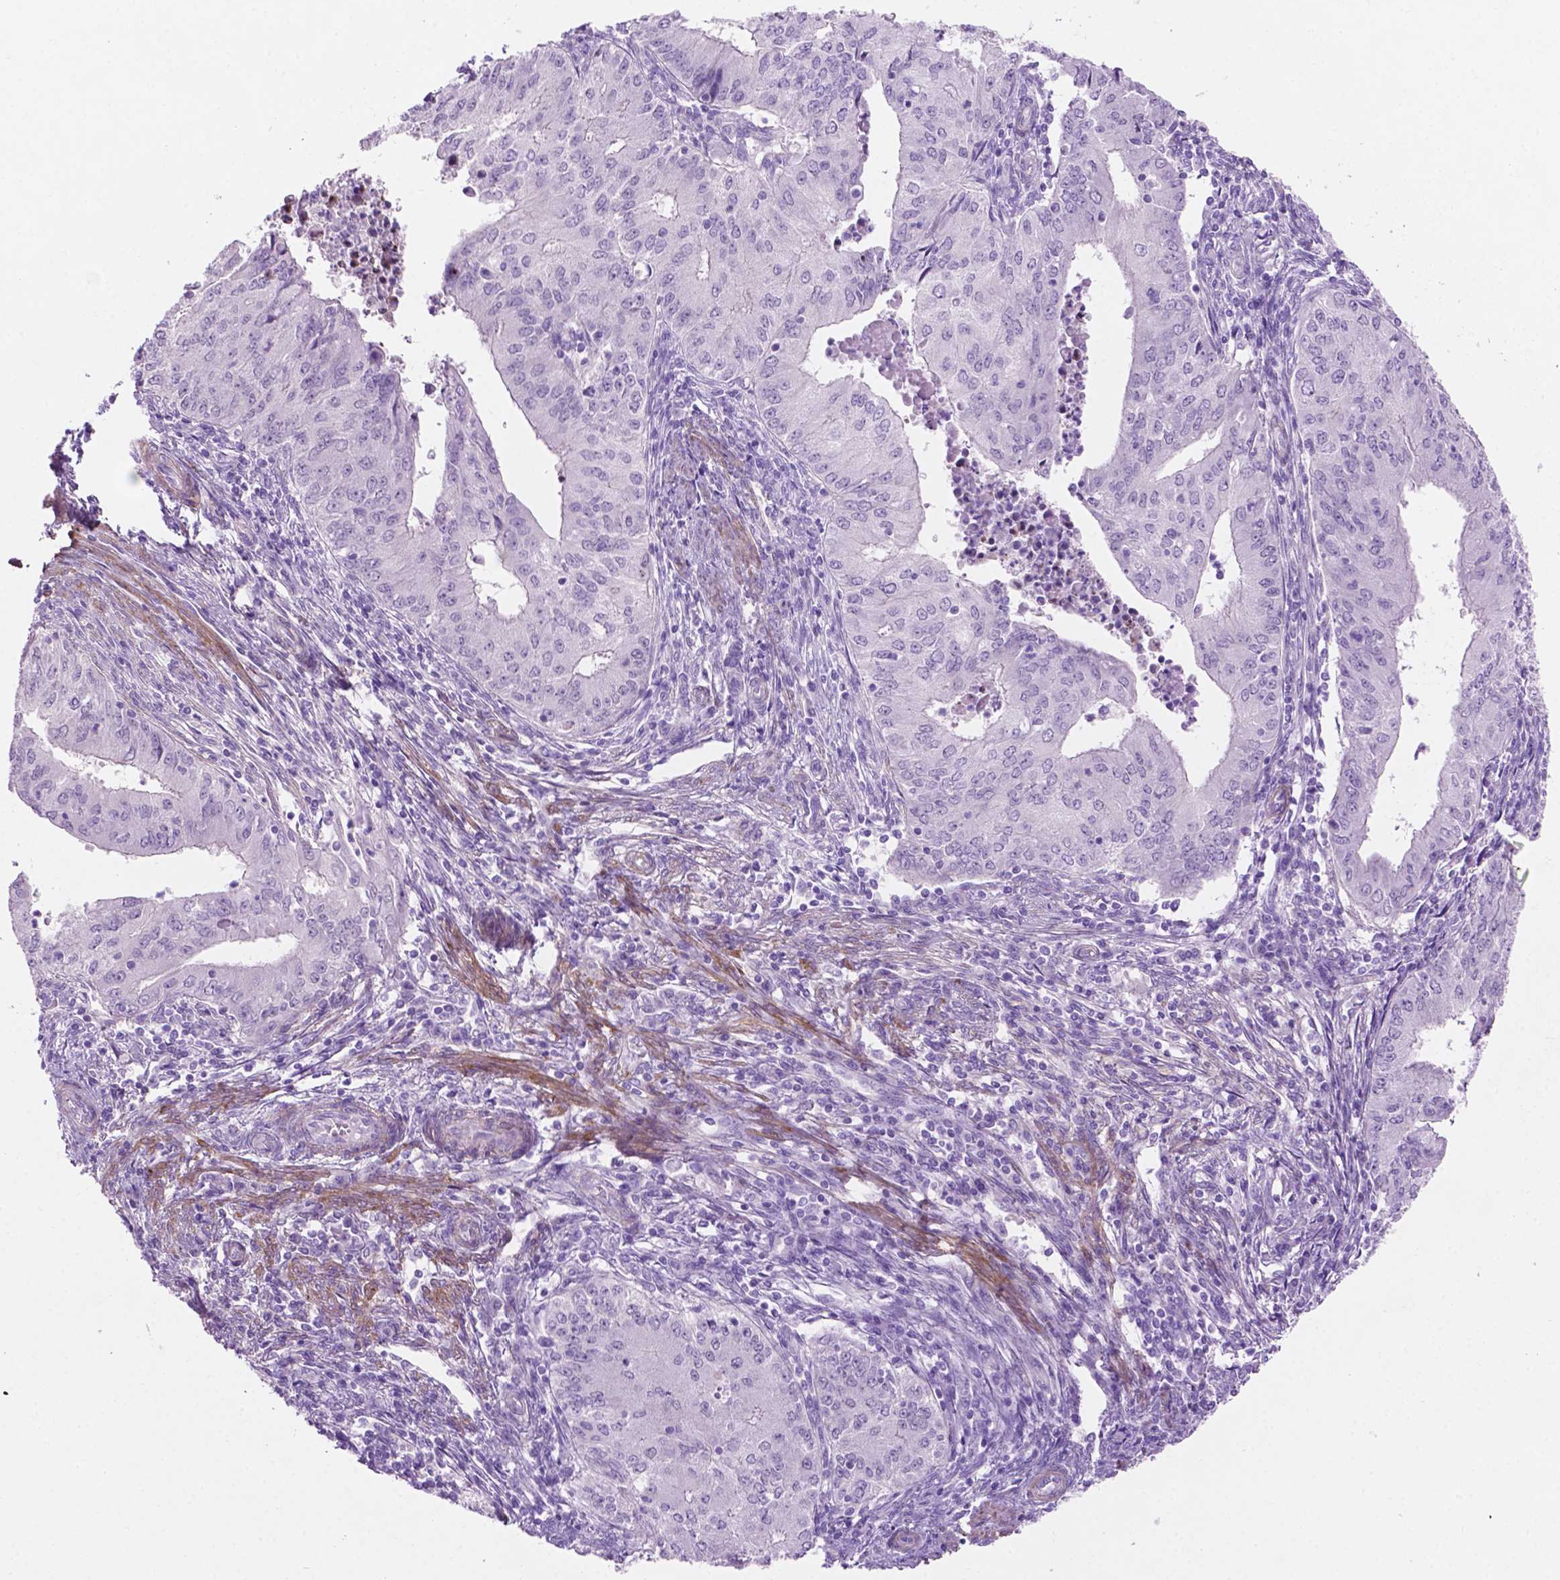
{"staining": {"intensity": "negative", "quantity": "none", "location": "none"}, "tissue": "endometrial cancer", "cell_type": "Tumor cells", "image_type": "cancer", "snomed": [{"axis": "morphology", "description": "Adenocarcinoma, NOS"}, {"axis": "topography", "description": "Endometrium"}], "caption": "DAB immunohistochemical staining of human adenocarcinoma (endometrial) demonstrates no significant expression in tumor cells.", "gene": "ASPG", "patient": {"sex": "female", "age": 50}}